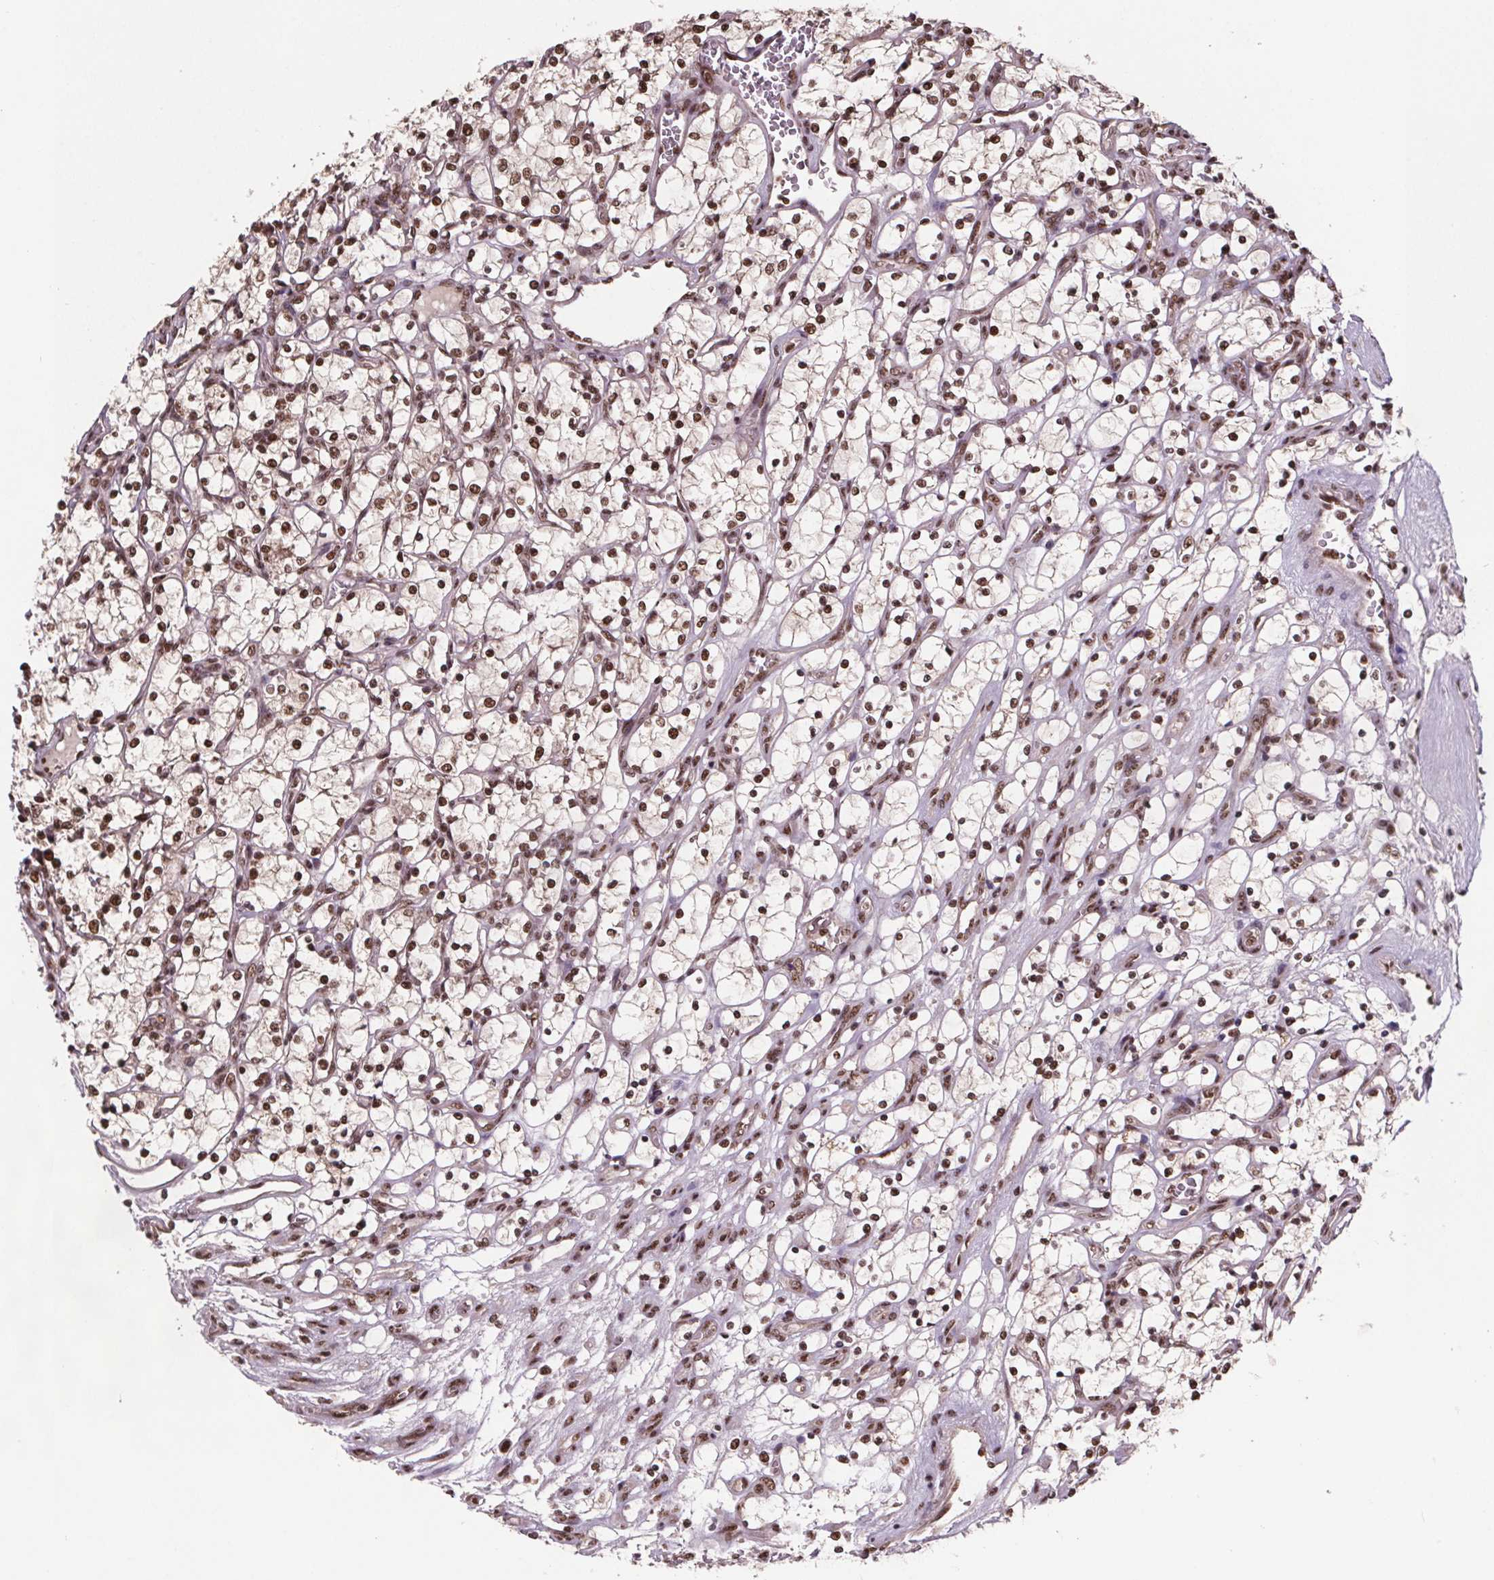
{"staining": {"intensity": "moderate", "quantity": ">75%", "location": "nuclear"}, "tissue": "renal cancer", "cell_type": "Tumor cells", "image_type": "cancer", "snomed": [{"axis": "morphology", "description": "Adenocarcinoma, NOS"}, {"axis": "topography", "description": "Kidney"}], "caption": "A micrograph showing moderate nuclear expression in approximately >75% of tumor cells in renal adenocarcinoma, as visualized by brown immunohistochemical staining.", "gene": "JARID2", "patient": {"sex": "female", "age": 69}}